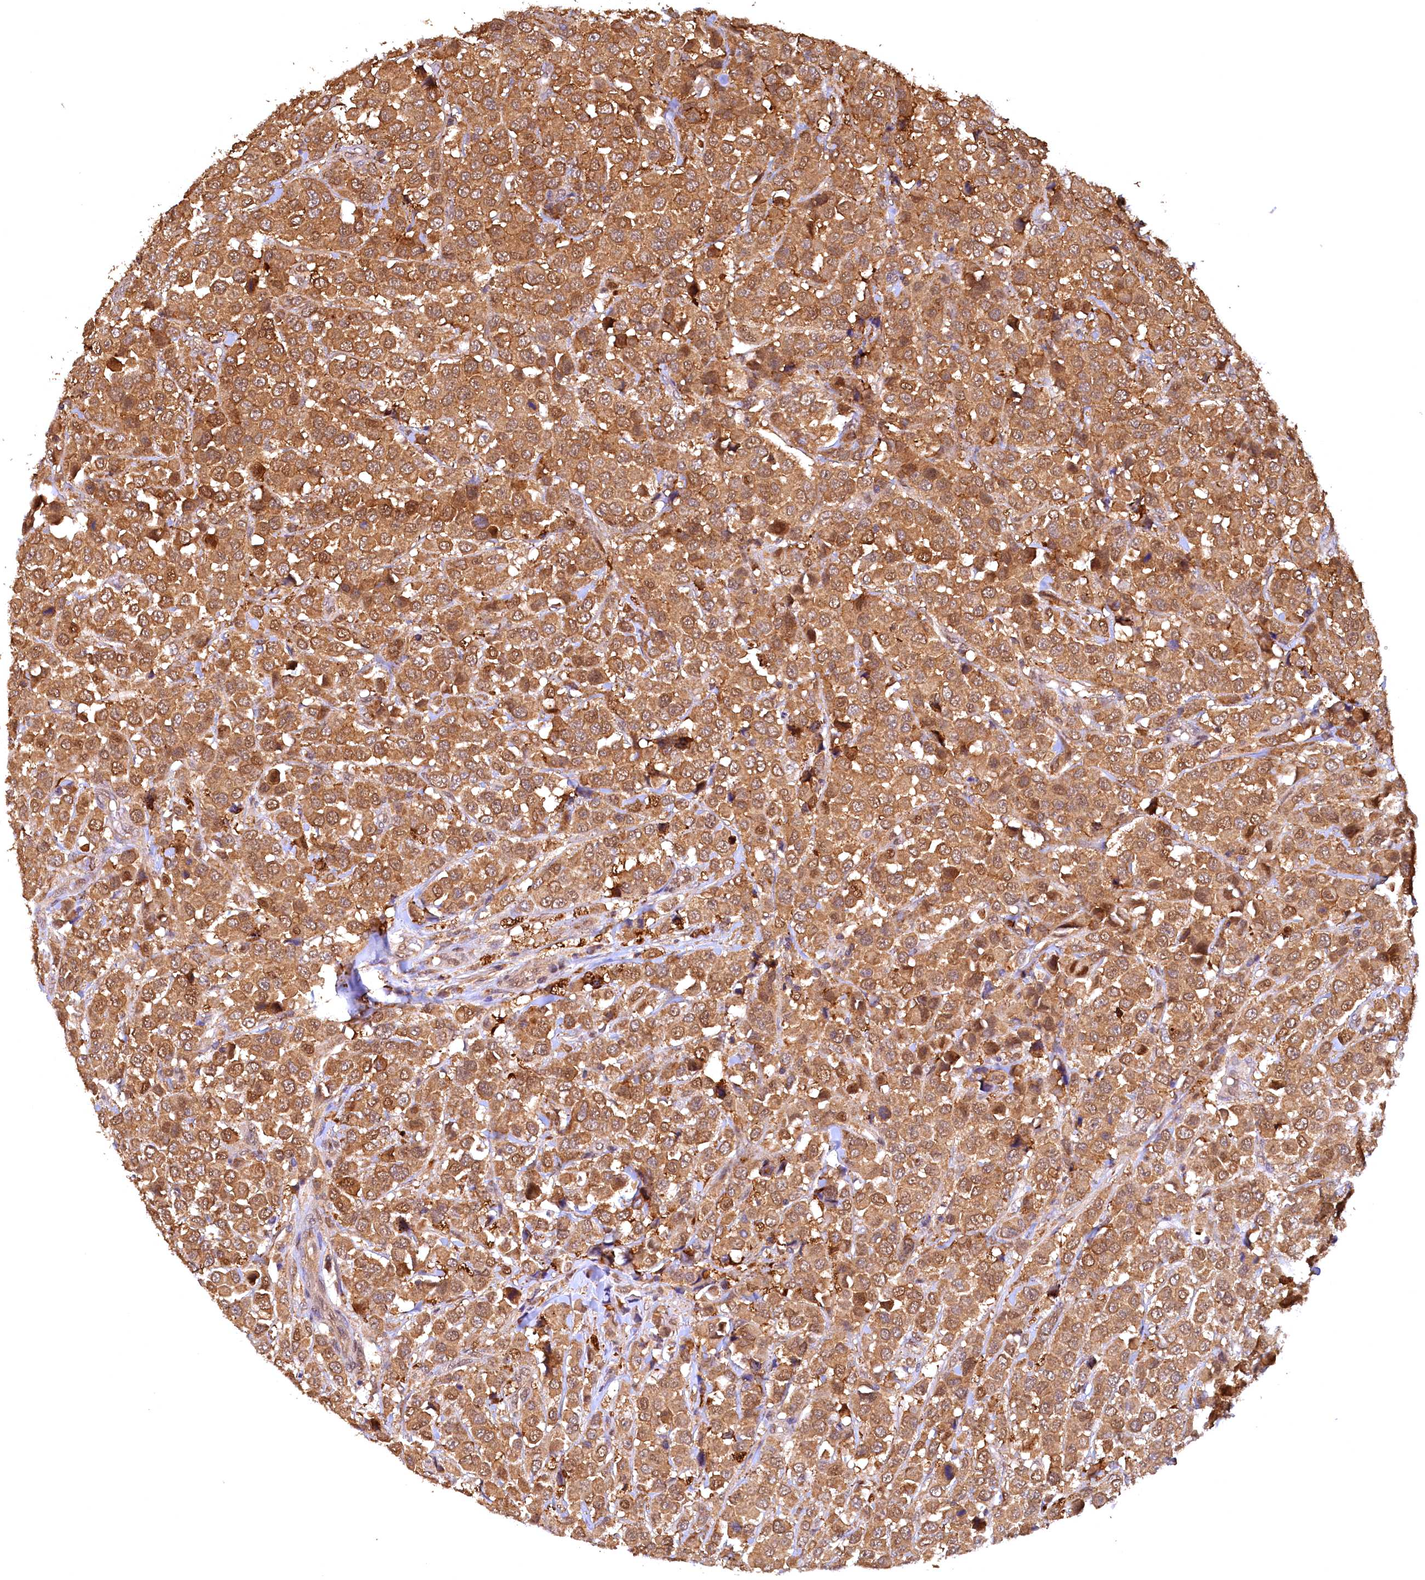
{"staining": {"intensity": "moderate", "quantity": ">75%", "location": "cytoplasmic/membranous,nuclear"}, "tissue": "breast cancer", "cell_type": "Tumor cells", "image_type": "cancer", "snomed": [{"axis": "morphology", "description": "Duct carcinoma"}, {"axis": "topography", "description": "Breast"}], "caption": "A photomicrograph showing moderate cytoplasmic/membranous and nuclear positivity in about >75% of tumor cells in infiltrating ductal carcinoma (breast), as visualized by brown immunohistochemical staining.", "gene": "UBL7", "patient": {"sex": "female", "age": 61}}